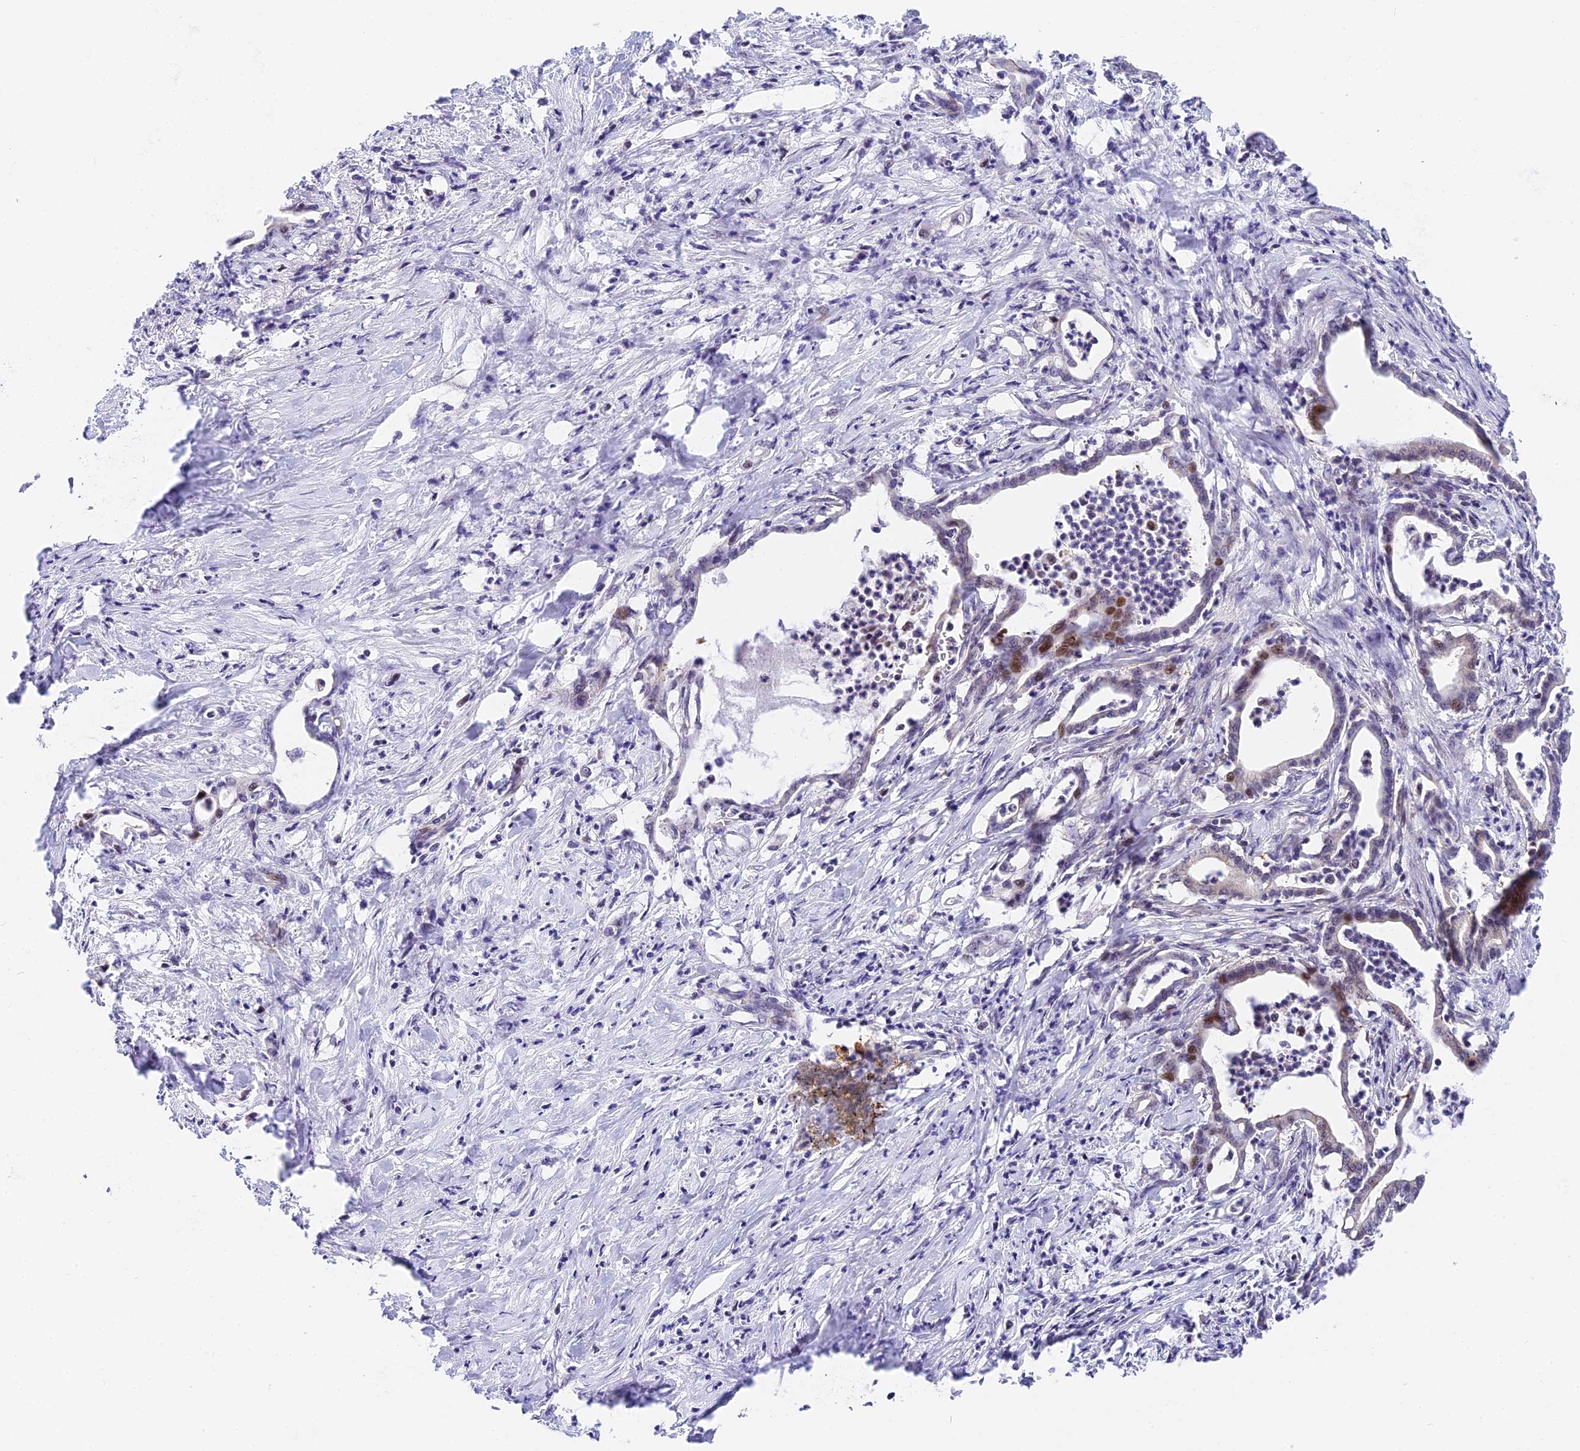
{"staining": {"intensity": "moderate", "quantity": "<25%", "location": "nuclear"}, "tissue": "pancreatic cancer", "cell_type": "Tumor cells", "image_type": "cancer", "snomed": [{"axis": "morphology", "description": "Adenocarcinoma, NOS"}, {"axis": "topography", "description": "Pancreas"}], "caption": "A brown stain shows moderate nuclear expression of a protein in pancreatic cancer tumor cells.", "gene": "MIDN", "patient": {"sex": "female", "age": 55}}